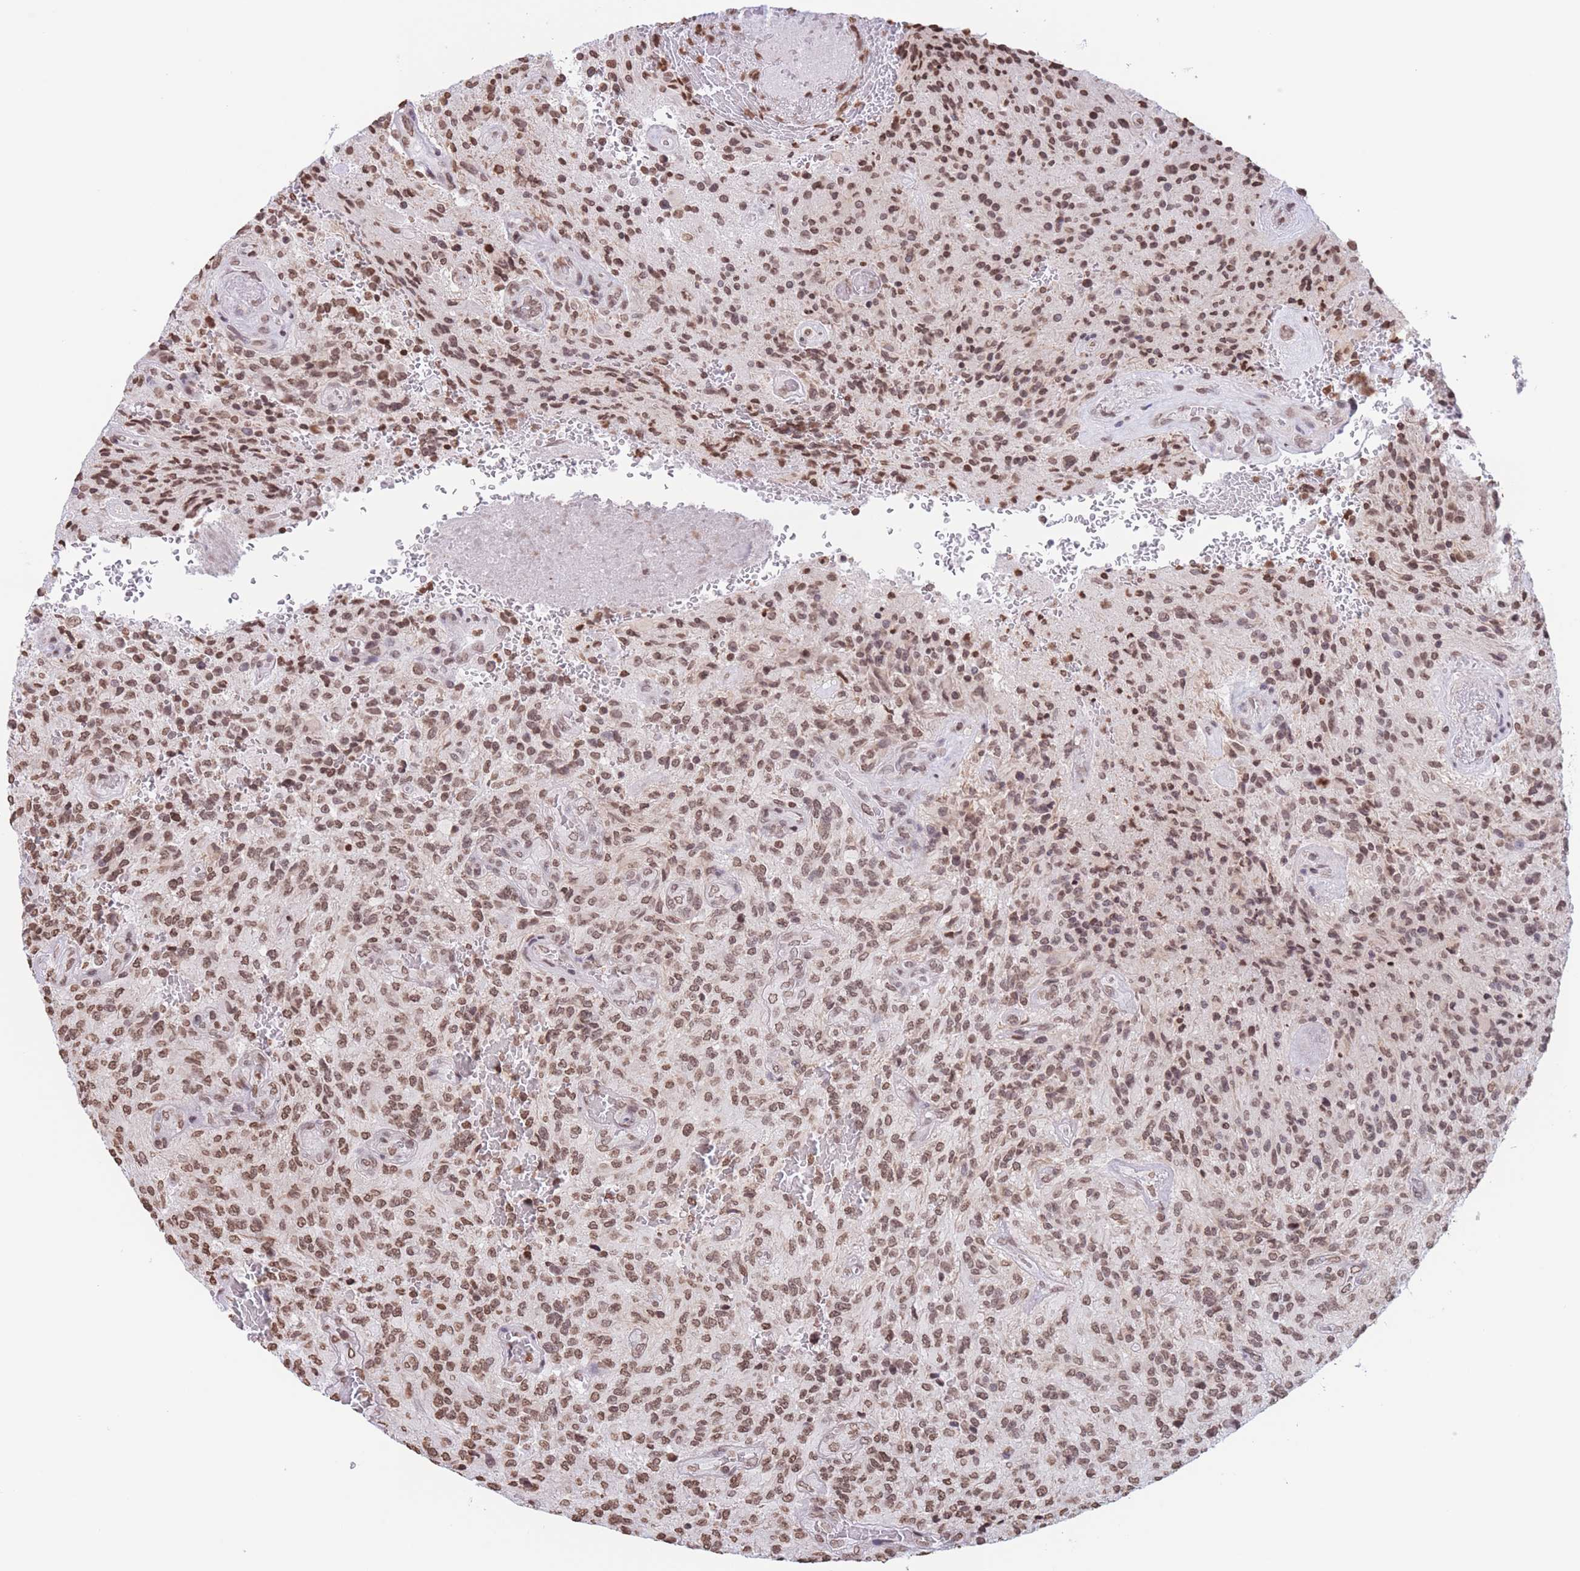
{"staining": {"intensity": "moderate", "quantity": ">75%", "location": "nuclear"}, "tissue": "glioma", "cell_type": "Tumor cells", "image_type": "cancer", "snomed": [{"axis": "morphology", "description": "Normal tissue, NOS"}, {"axis": "morphology", "description": "Glioma, malignant, High grade"}, {"axis": "topography", "description": "Cerebral cortex"}], "caption": "Malignant glioma (high-grade) stained for a protein exhibits moderate nuclear positivity in tumor cells.", "gene": "H2BC11", "patient": {"sex": "male", "age": 56}}